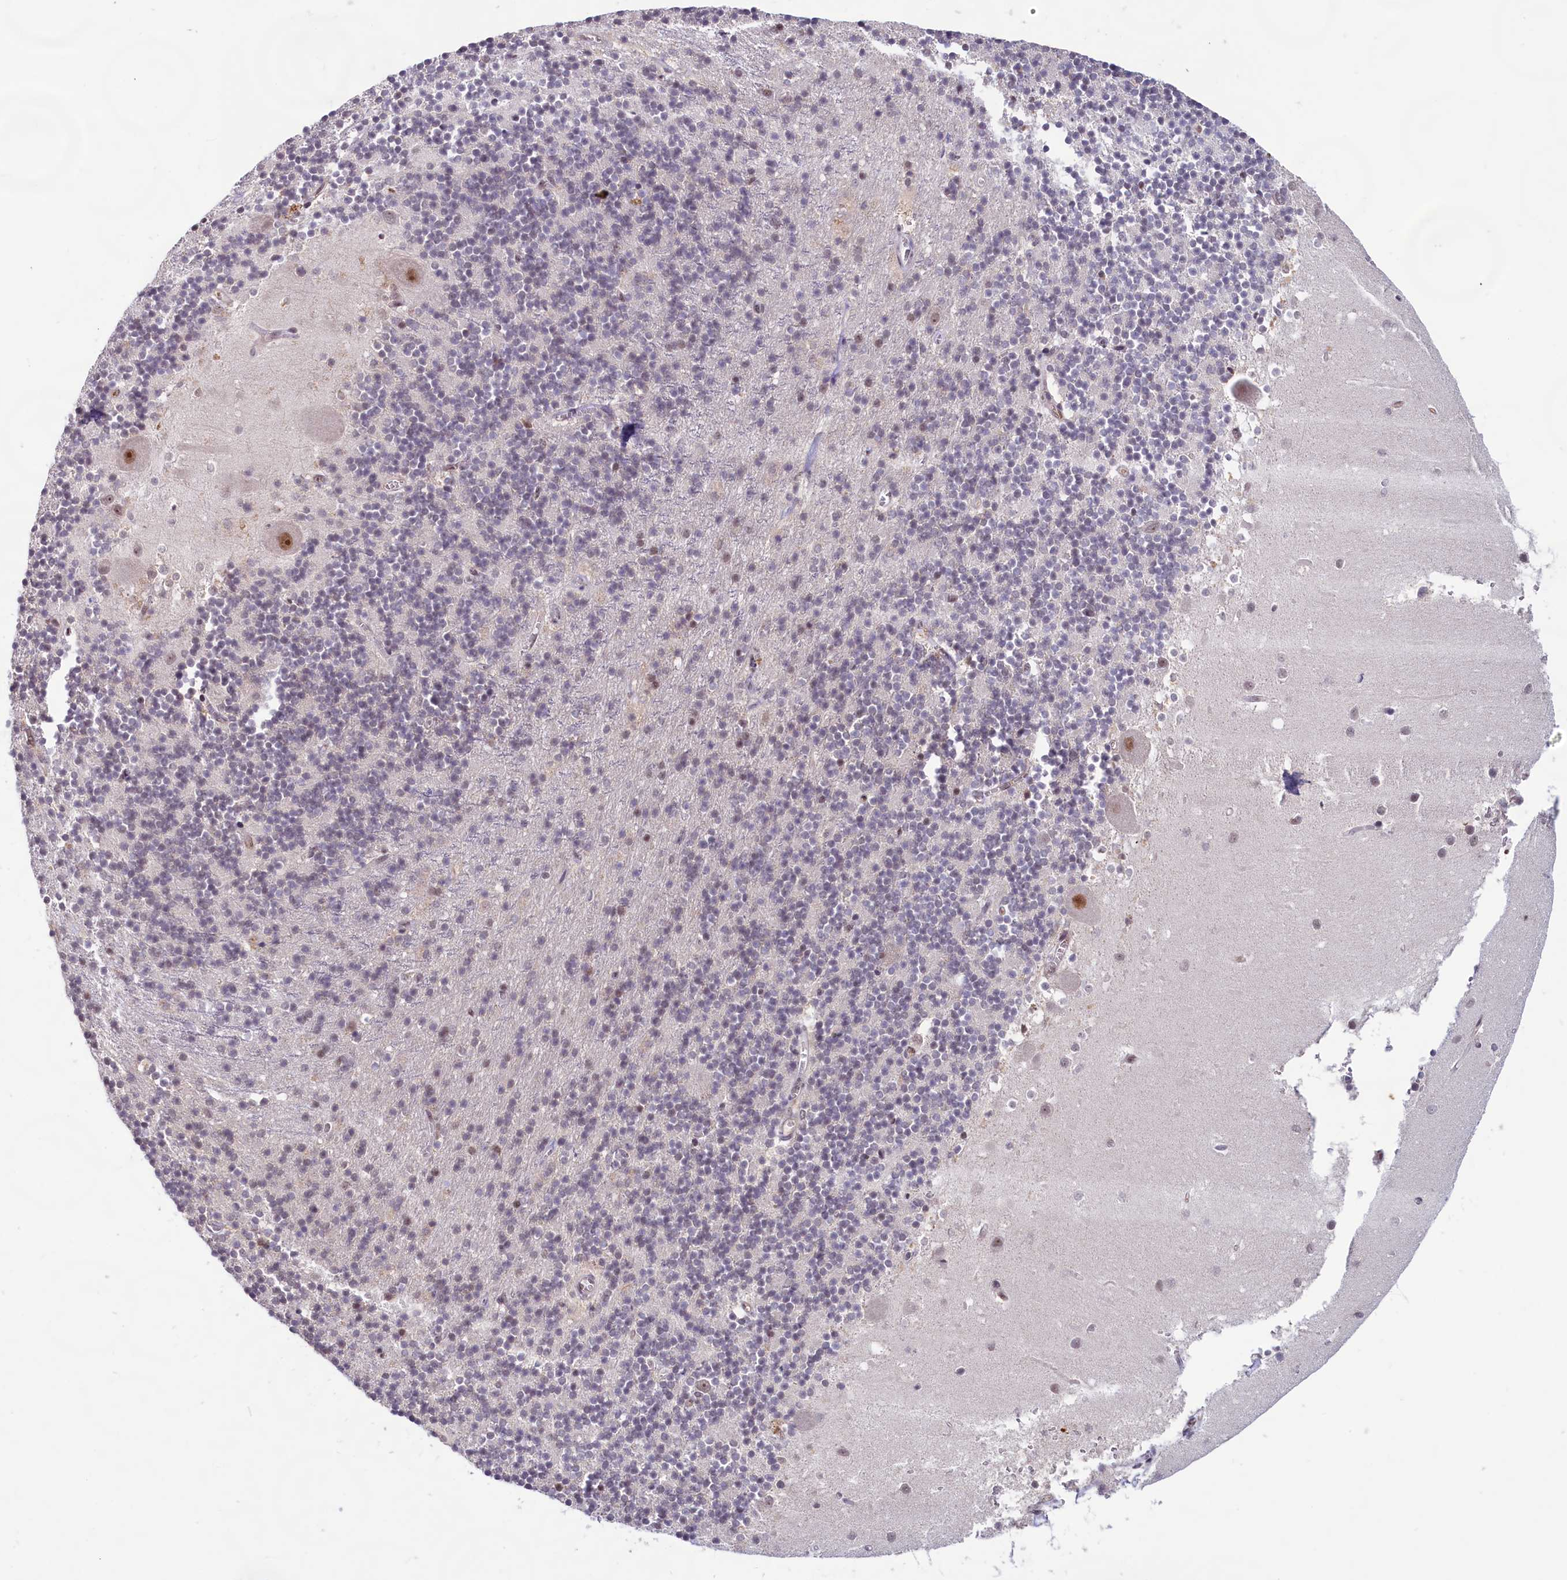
{"staining": {"intensity": "negative", "quantity": "none", "location": "none"}, "tissue": "cerebellum", "cell_type": "Cells in granular layer", "image_type": "normal", "snomed": [{"axis": "morphology", "description": "Normal tissue, NOS"}, {"axis": "topography", "description": "Cerebellum"}], "caption": "Normal cerebellum was stained to show a protein in brown. There is no significant staining in cells in granular layer.", "gene": "C1D", "patient": {"sex": "male", "age": 54}}